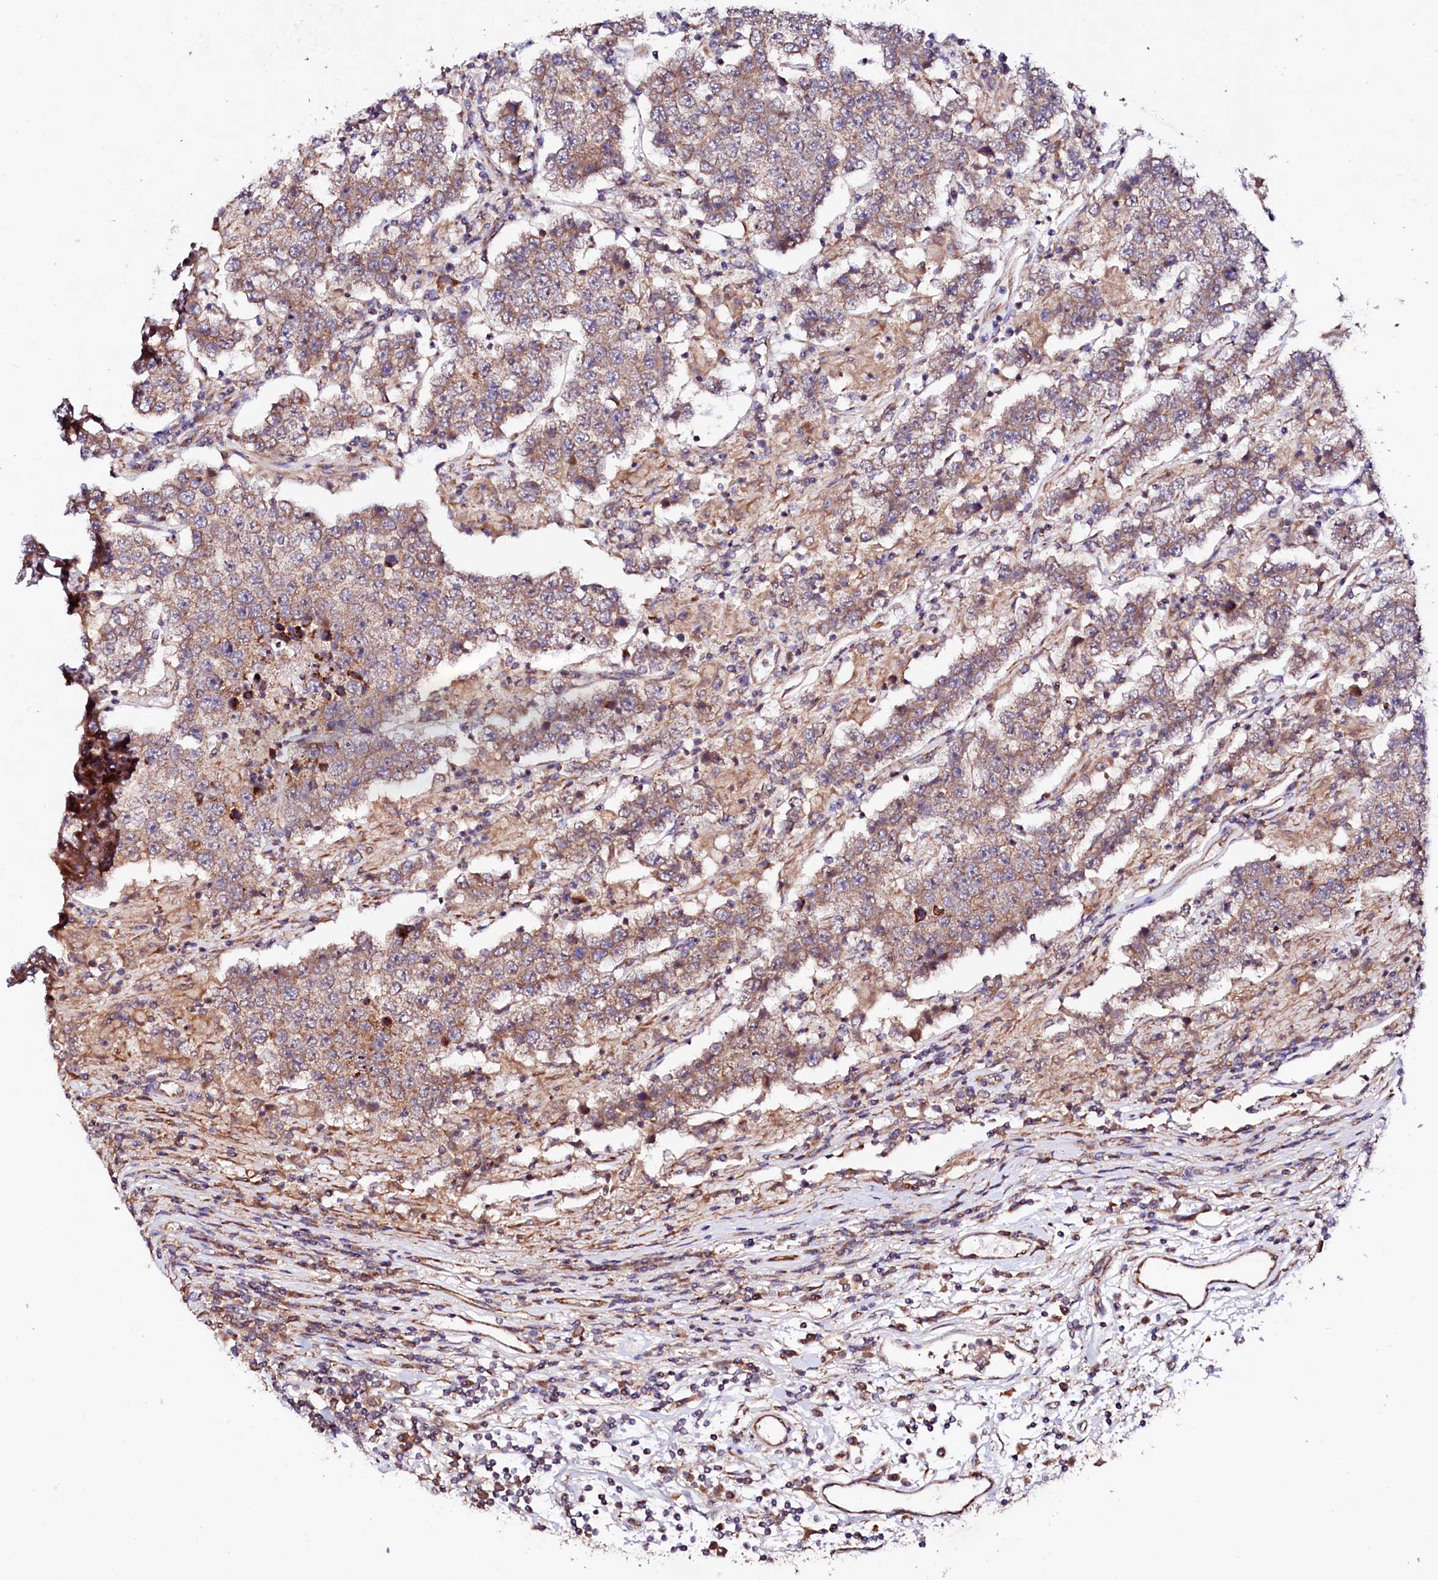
{"staining": {"intensity": "moderate", "quantity": ">75%", "location": "cytoplasmic/membranous"}, "tissue": "testis cancer", "cell_type": "Tumor cells", "image_type": "cancer", "snomed": [{"axis": "morphology", "description": "Normal tissue, NOS"}, {"axis": "morphology", "description": "Urothelial carcinoma, High grade"}, {"axis": "morphology", "description": "Seminoma, NOS"}, {"axis": "morphology", "description": "Carcinoma, Embryonal, NOS"}, {"axis": "topography", "description": "Urinary bladder"}, {"axis": "topography", "description": "Testis"}], "caption": "An image of testis seminoma stained for a protein reveals moderate cytoplasmic/membranous brown staining in tumor cells.", "gene": "UBE3C", "patient": {"sex": "male", "age": 41}}